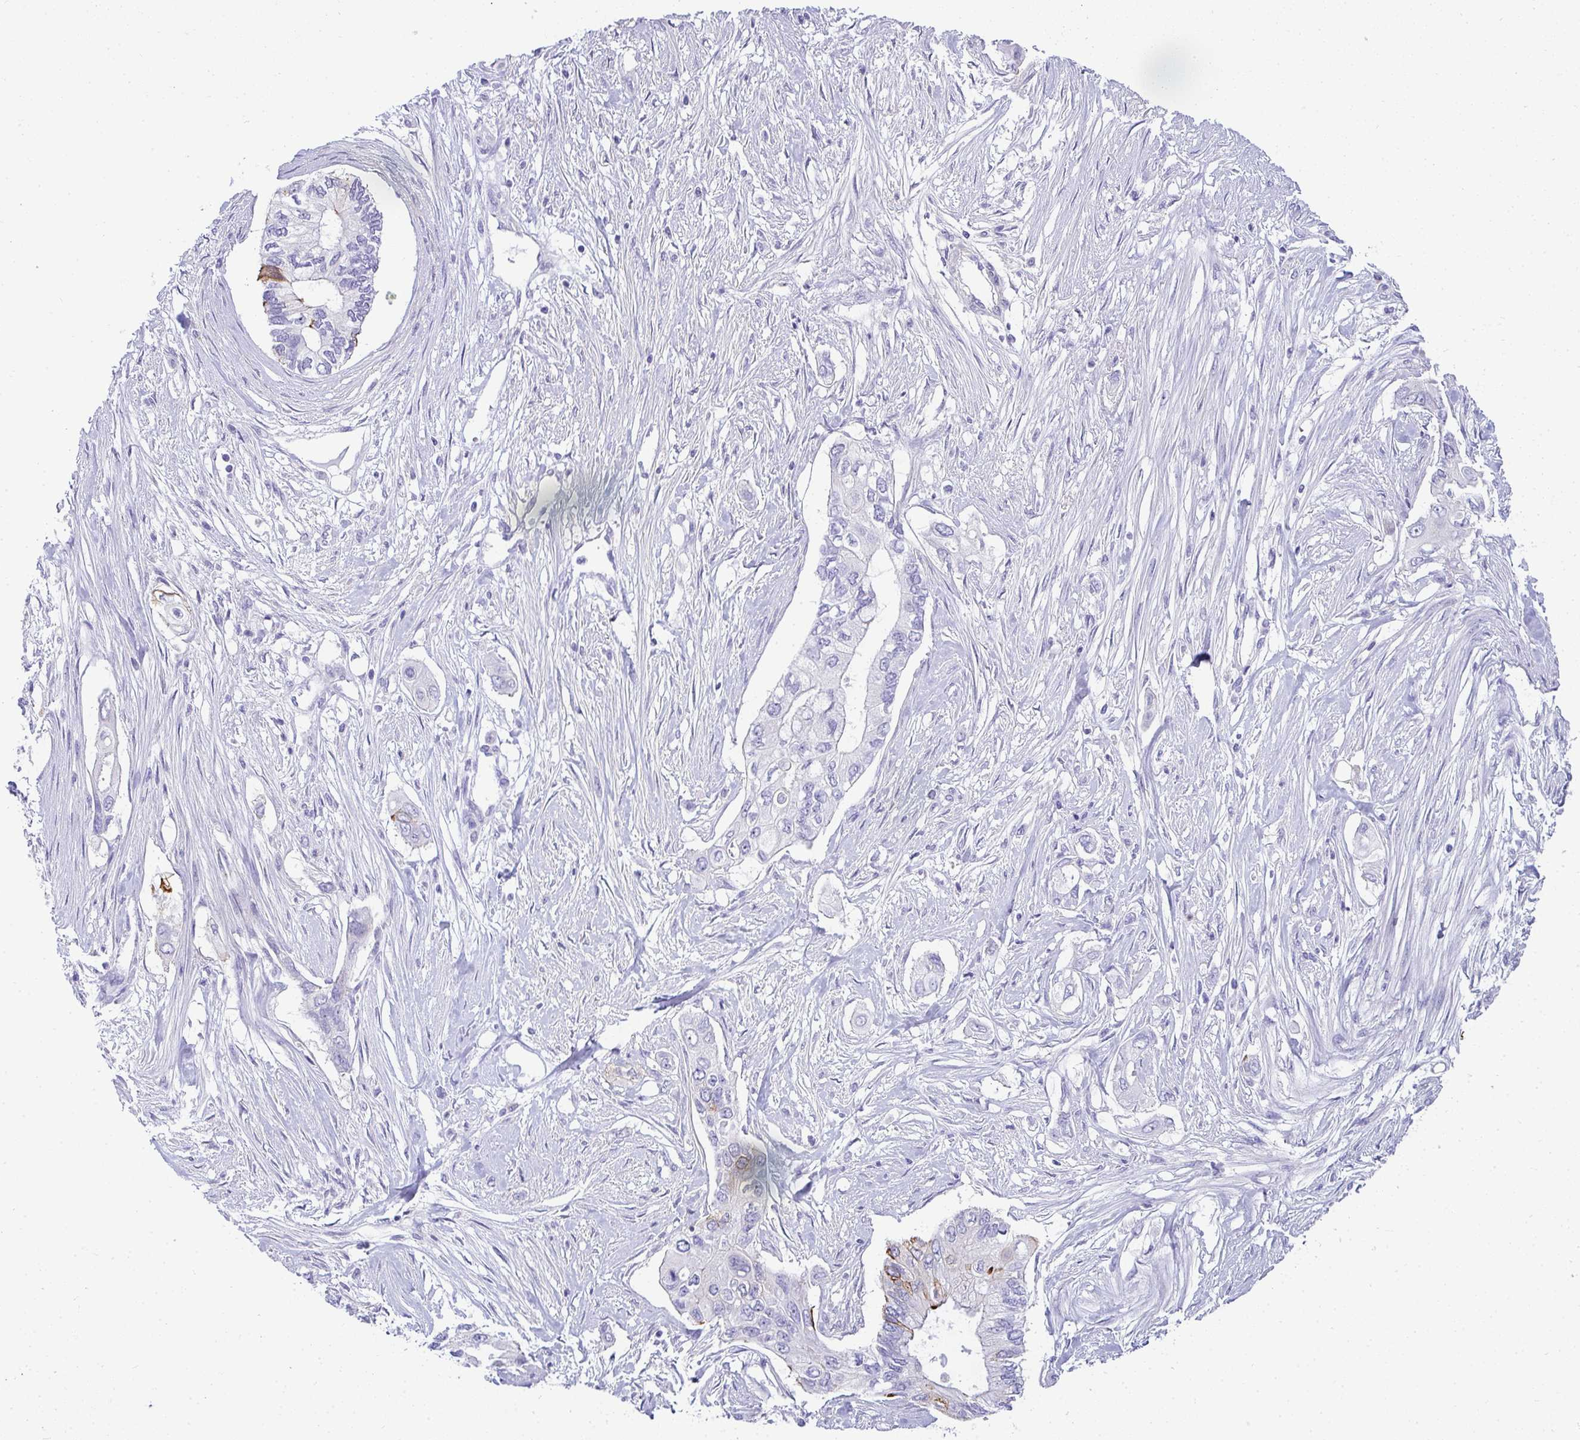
{"staining": {"intensity": "negative", "quantity": "none", "location": "none"}, "tissue": "pancreatic cancer", "cell_type": "Tumor cells", "image_type": "cancer", "snomed": [{"axis": "morphology", "description": "Adenocarcinoma, NOS"}, {"axis": "topography", "description": "Pancreas"}], "caption": "The histopathology image reveals no significant expression in tumor cells of pancreatic adenocarcinoma. The staining is performed using DAB (3,3'-diaminobenzidine) brown chromogen with nuclei counter-stained in using hematoxylin.", "gene": "AK5", "patient": {"sex": "female", "age": 63}}